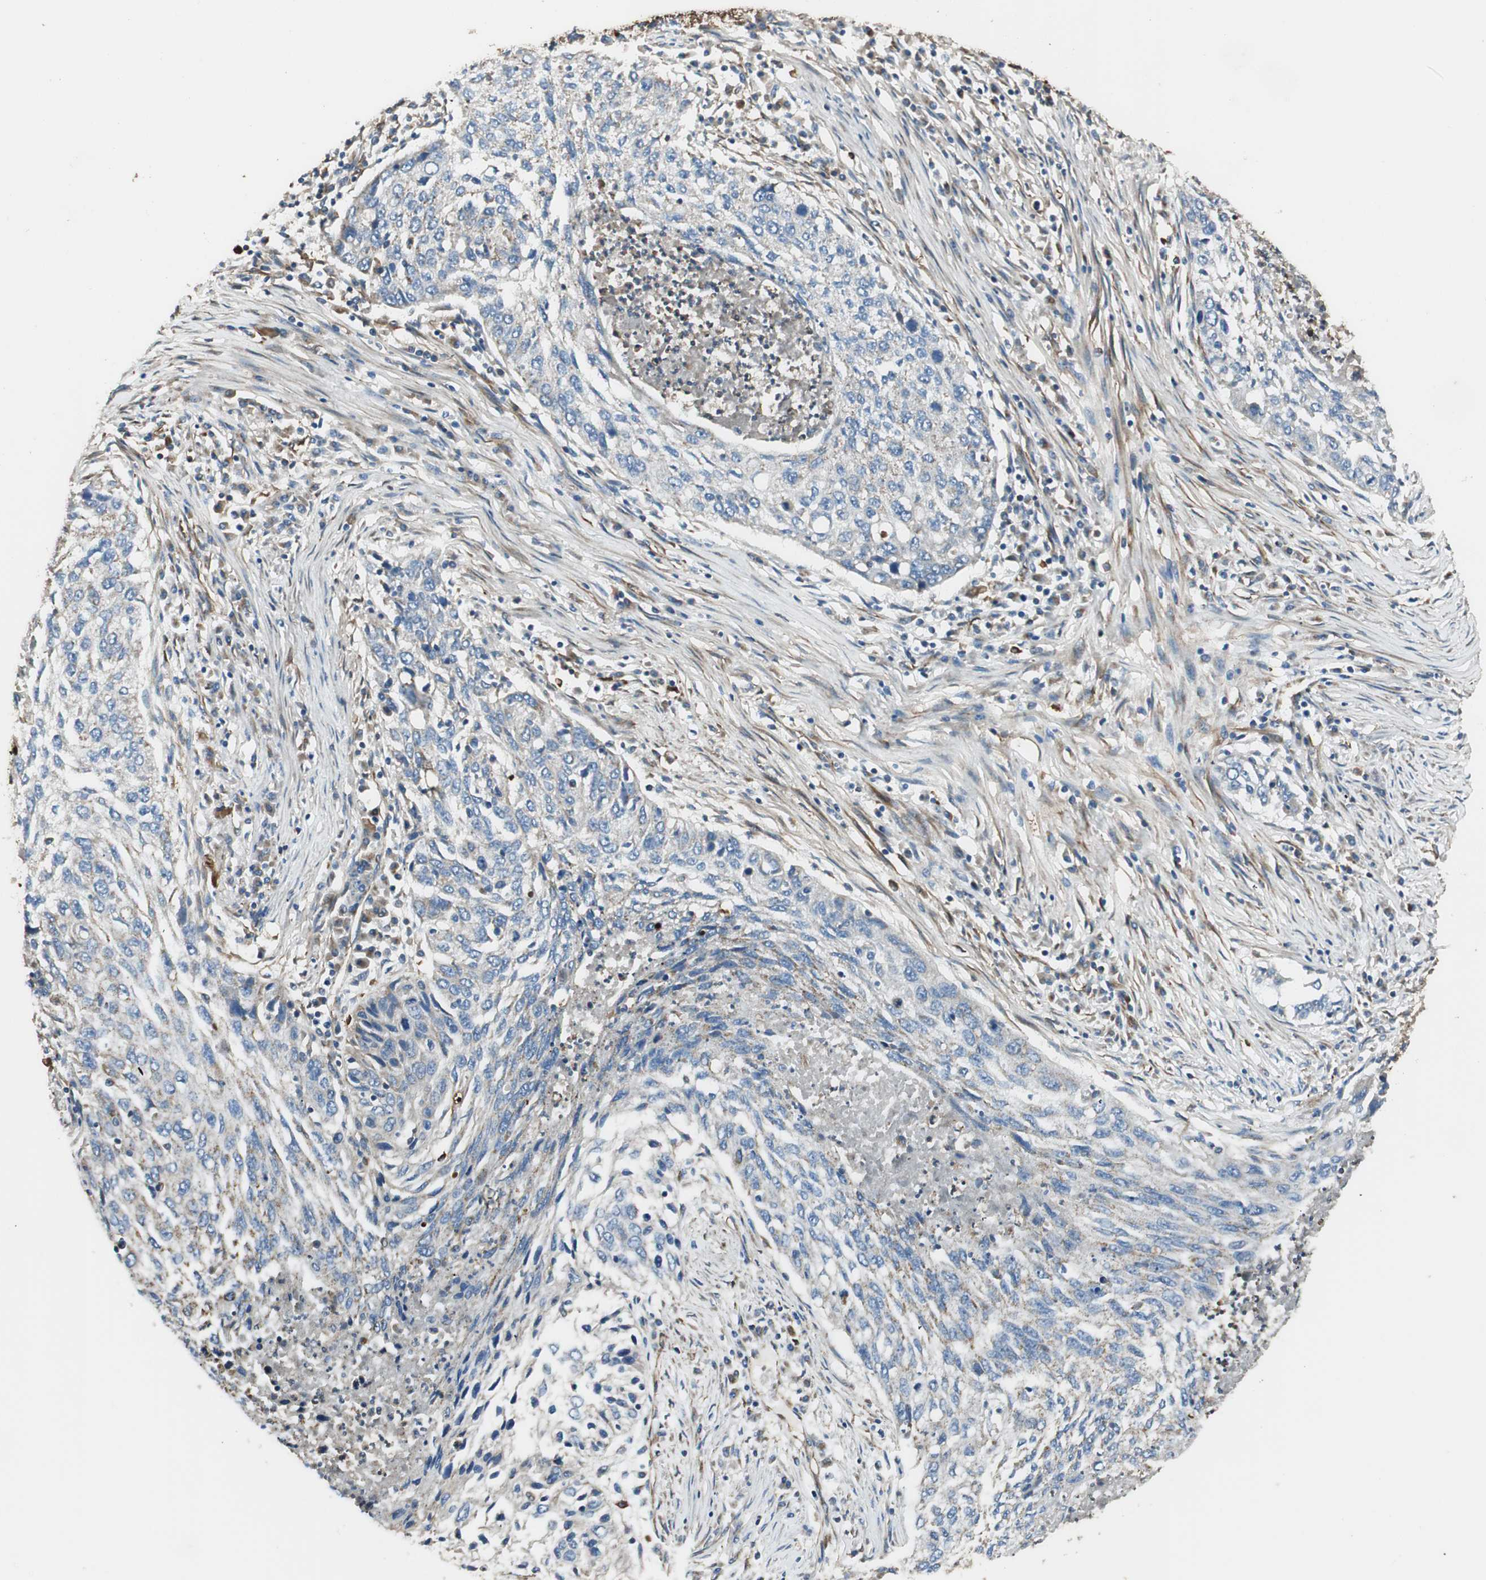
{"staining": {"intensity": "weak", "quantity": "25%-75%", "location": "cytoplasmic/membranous"}, "tissue": "lung cancer", "cell_type": "Tumor cells", "image_type": "cancer", "snomed": [{"axis": "morphology", "description": "Squamous cell carcinoma, NOS"}, {"axis": "topography", "description": "Lung"}], "caption": "Protein staining displays weak cytoplasmic/membranous expression in approximately 25%-75% of tumor cells in squamous cell carcinoma (lung).", "gene": "SRCIN1", "patient": {"sex": "female", "age": 63}}